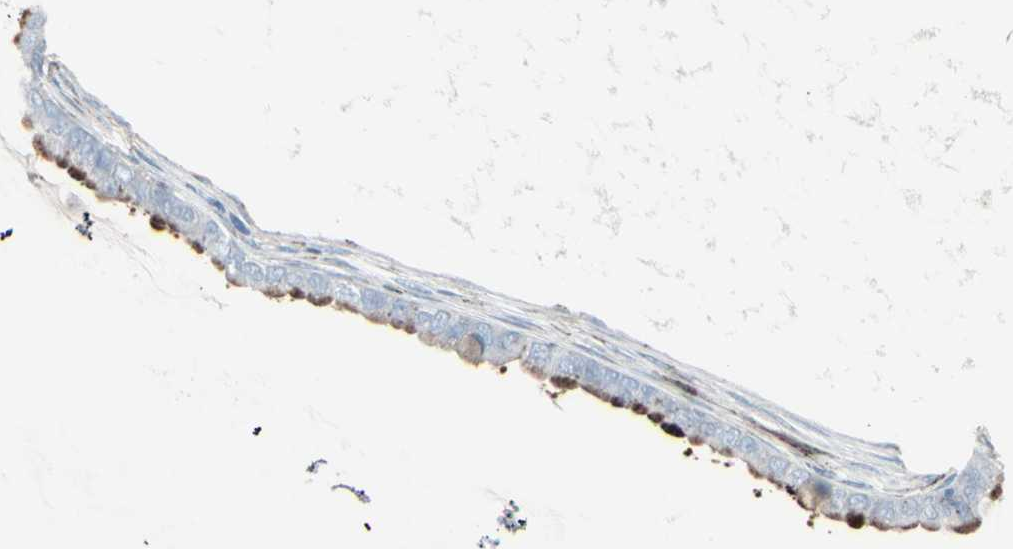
{"staining": {"intensity": "moderate", "quantity": "<25%", "location": "cytoplasmic/membranous"}, "tissue": "ovarian cancer", "cell_type": "Tumor cells", "image_type": "cancer", "snomed": [{"axis": "morphology", "description": "Cystadenocarcinoma, mucinous, NOS"}, {"axis": "topography", "description": "Ovary"}], "caption": "Moderate cytoplasmic/membranous expression for a protein is seen in about <25% of tumor cells of ovarian mucinous cystadenocarcinoma using immunohistochemistry.", "gene": "GJA1", "patient": {"sex": "female", "age": 80}}